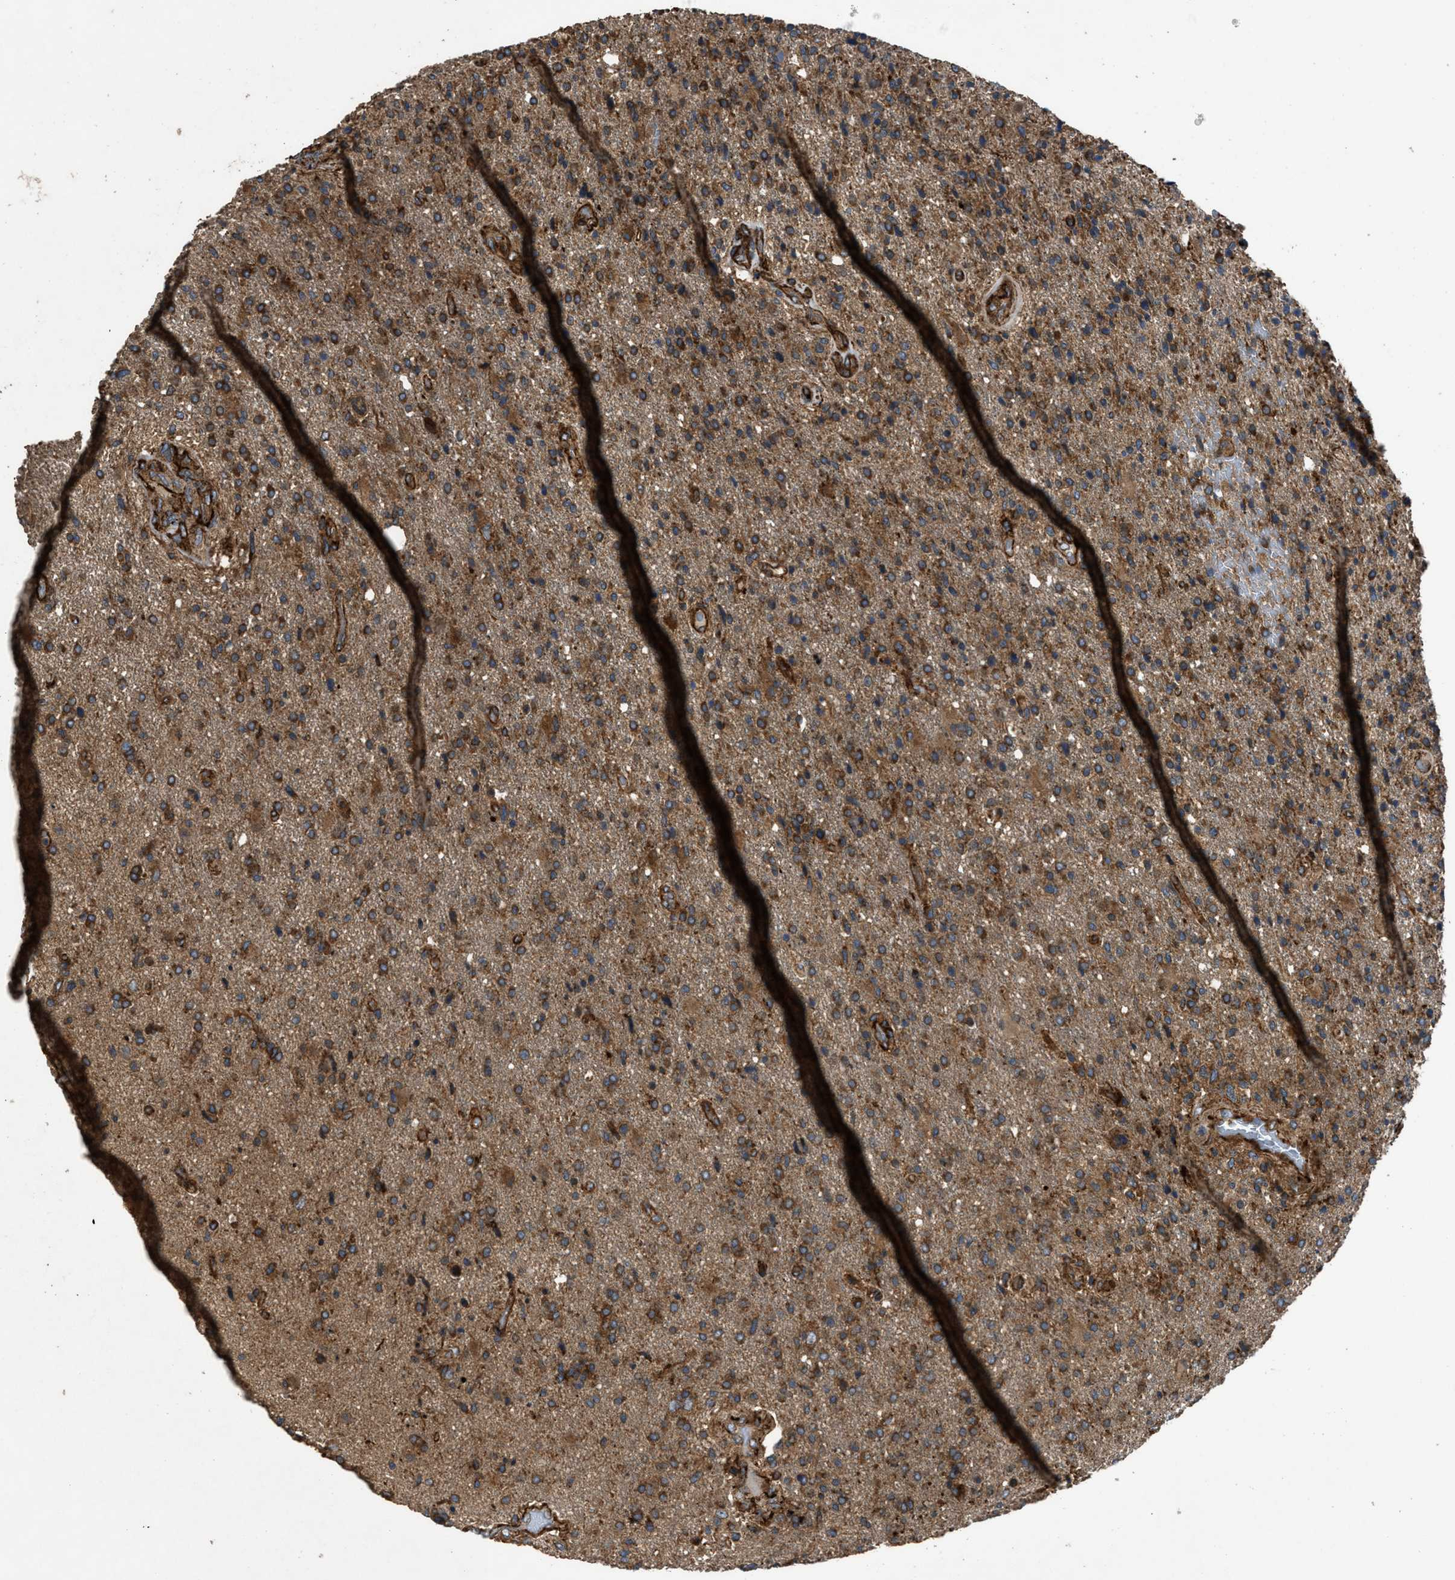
{"staining": {"intensity": "moderate", "quantity": ">75%", "location": "cytoplasmic/membranous"}, "tissue": "glioma", "cell_type": "Tumor cells", "image_type": "cancer", "snomed": [{"axis": "morphology", "description": "Glioma, malignant, High grade"}, {"axis": "topography", "description": "Brain"}], "caption": "Immunohistochemical staining of human glioma reveals medium levels of moderate cytoplasmic/membranous staining in approximately >75% of tumor cells. Ihc stains the protein of interest in brown and the nuclei are stained blue.", "gene": "EGLN1", "patient": {"sex": "male", "age": 72}}